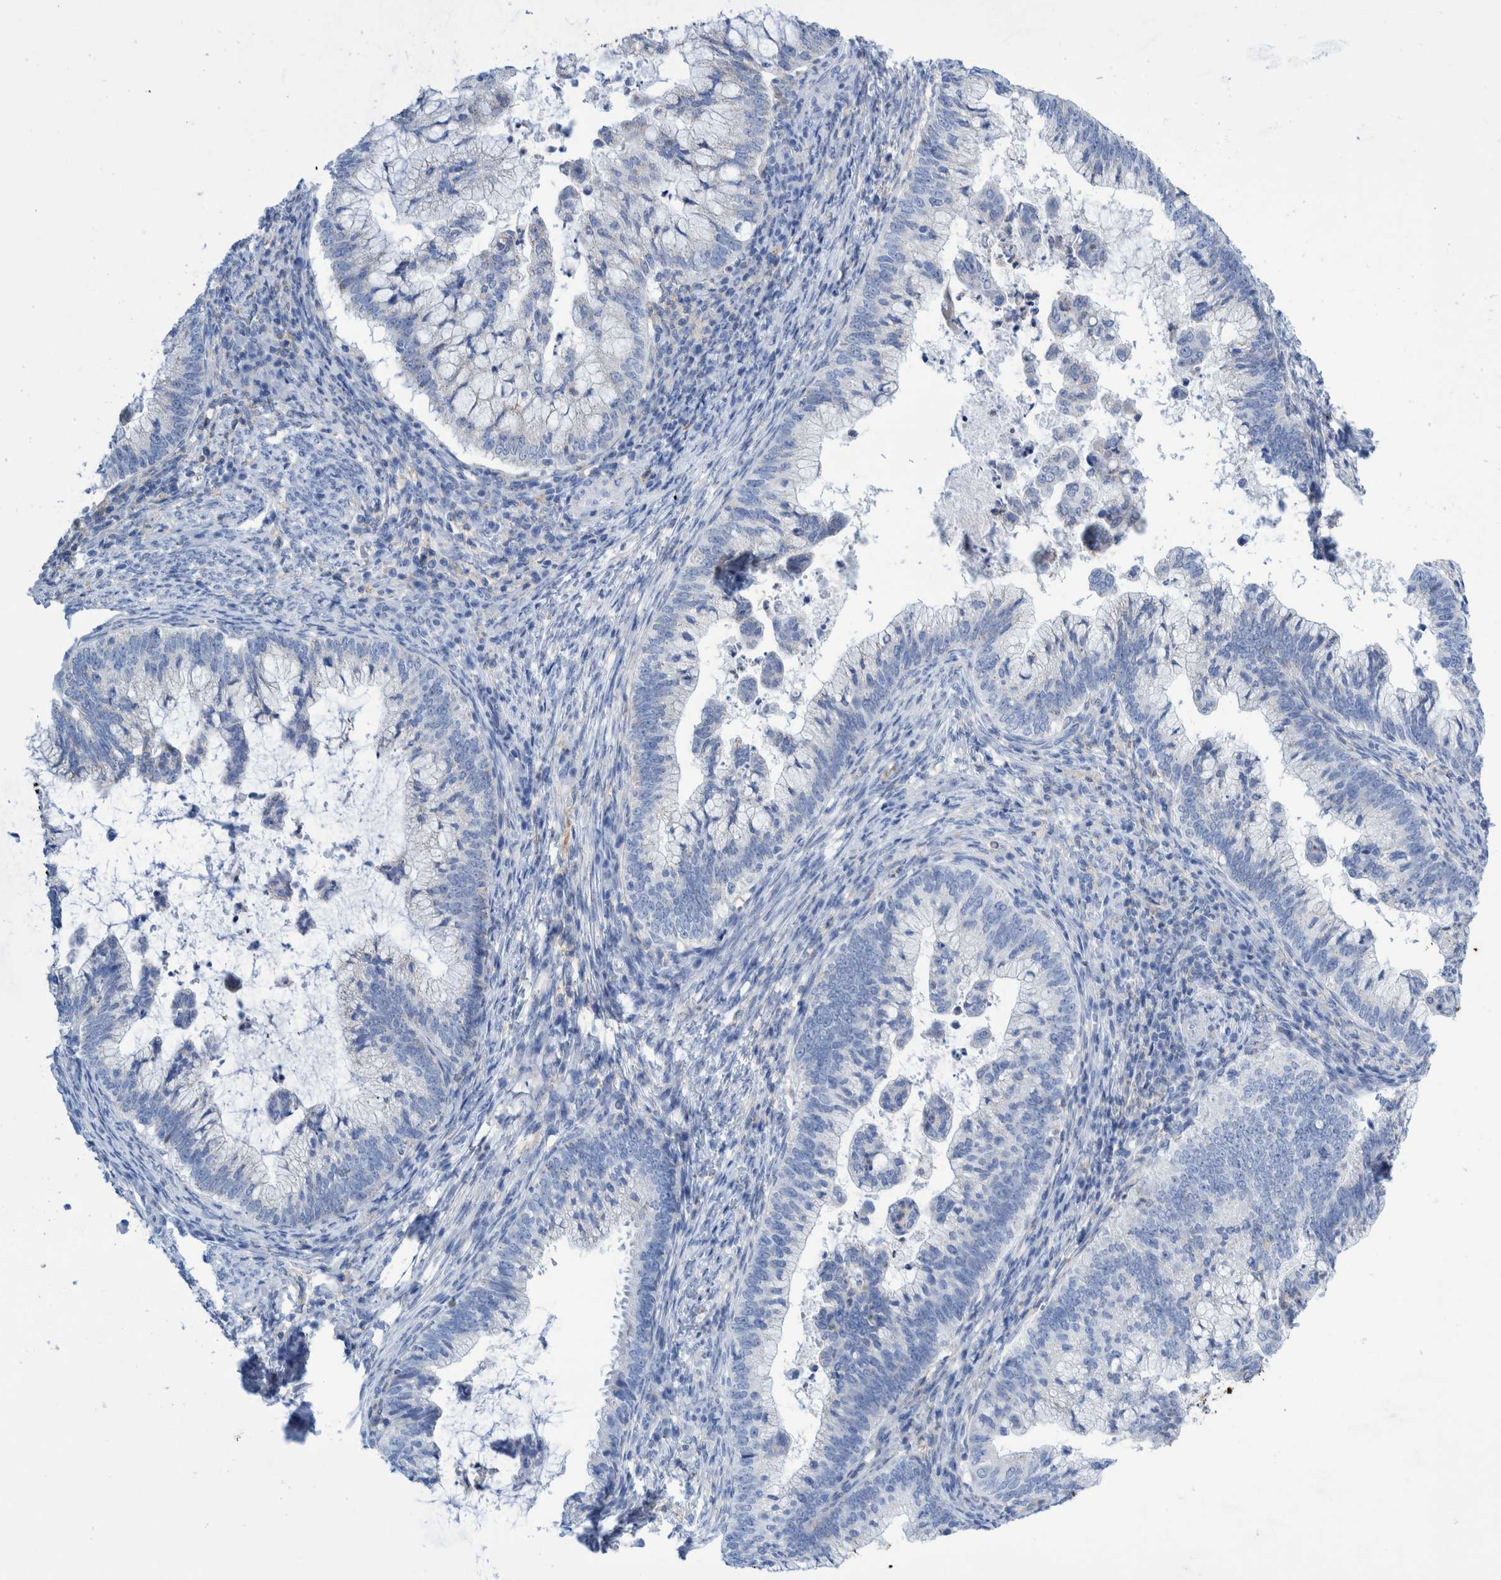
{"staining": {"intensity": "negative", "quantity": "none", "location": "none"}, "tissue": "cervical cancer", "cell_type": "Tumor cells", "image_type": "cancer", "snomed": [{"axis": "morphology", "description": "Adenocarcinoma, NOS"}, {"axis": "topography", "description": "Cervix"}], "caption": "Tumor cells are negative for brown protein staining in cervical cancer (adenocarcinoma). (Stains: DAB (3,3'-diaminobenzidine) immunohistochemistry with hematoxylin counter stain, Microscopy: brightfield microscopy at high magnification).", "gene": "KRT14", "patient": {"sex": "female", "age": 36}}